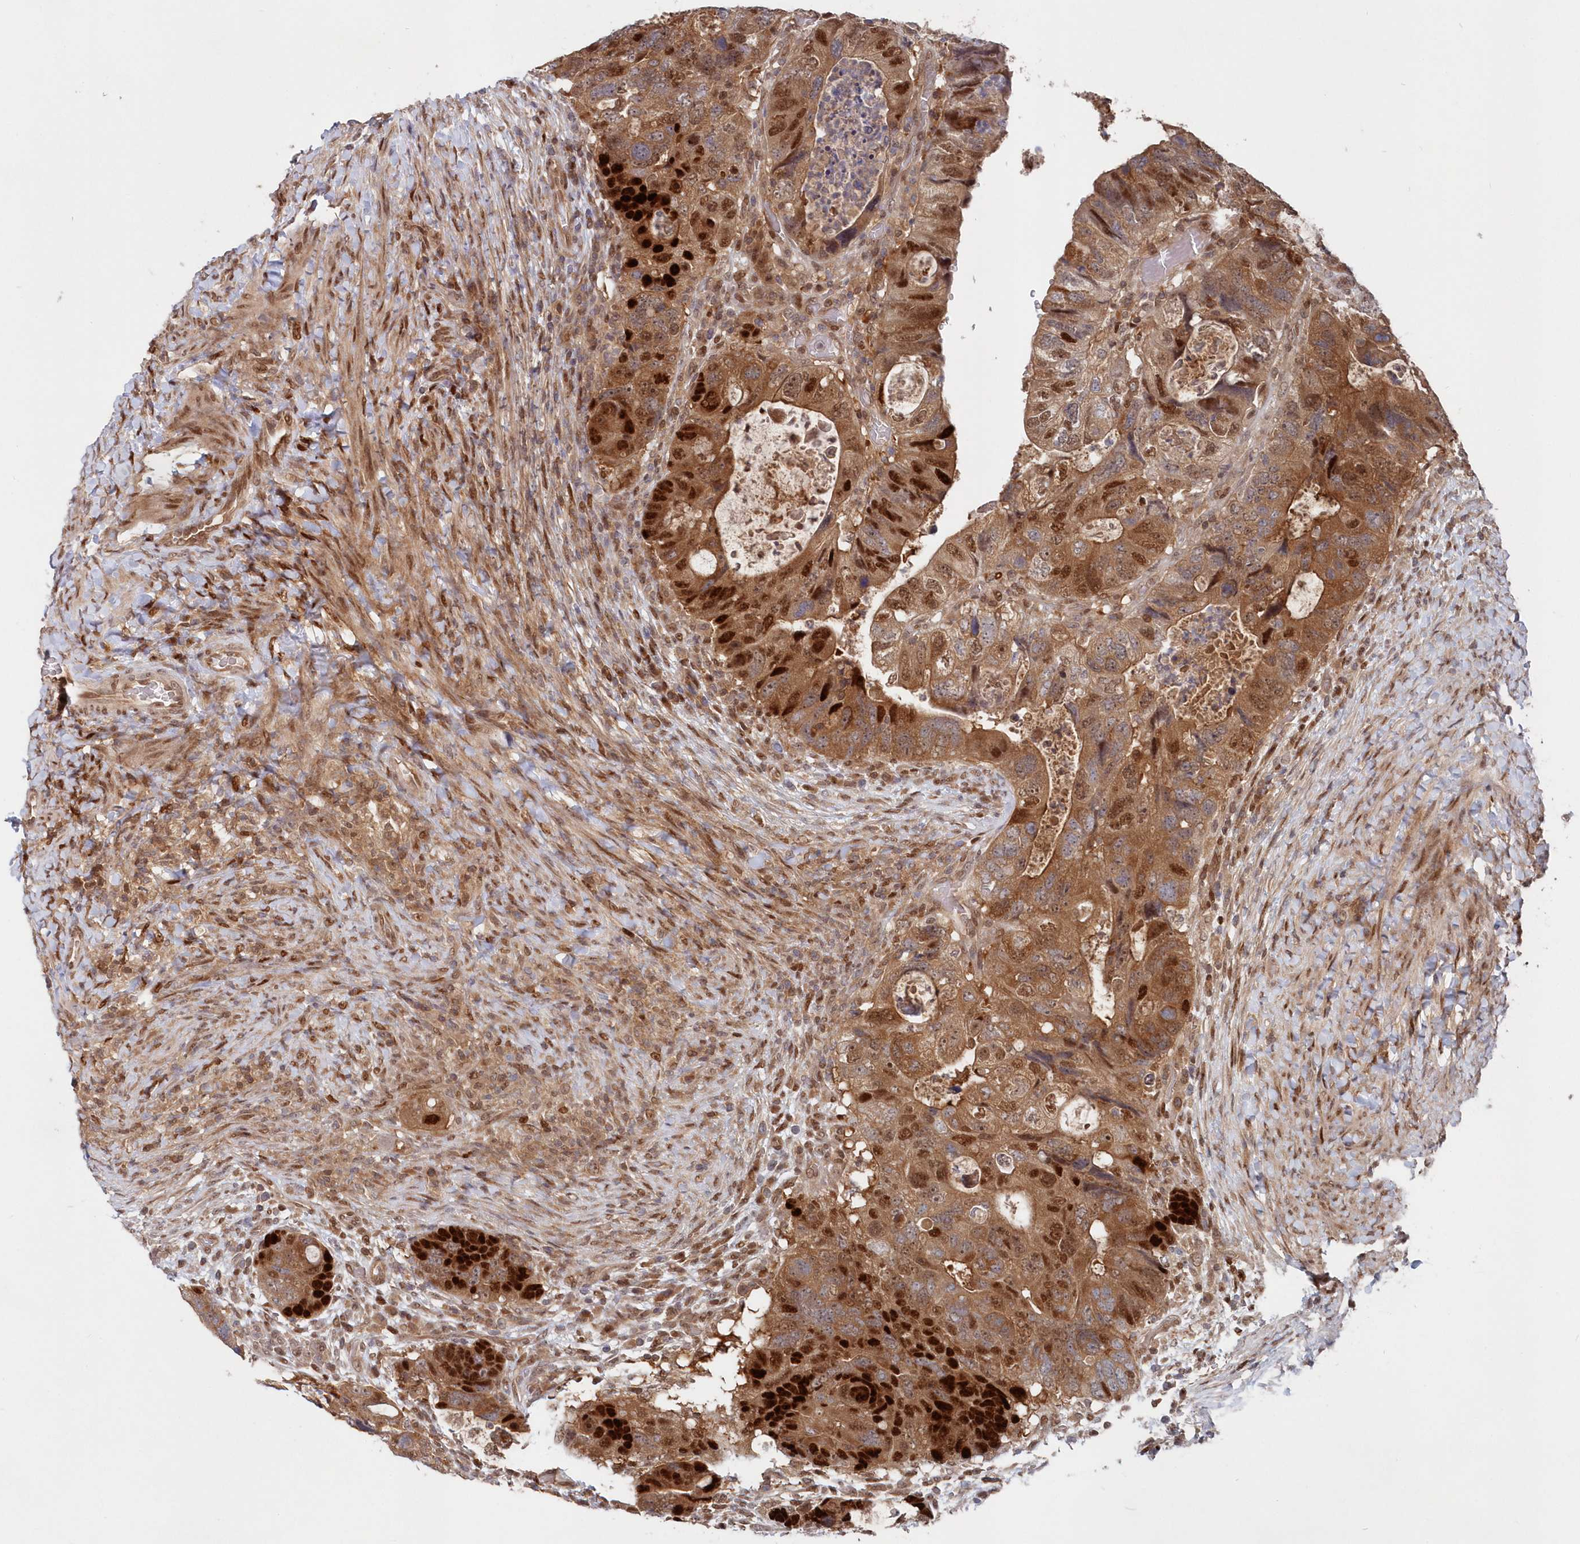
{"staining": {"intensity": "strong", "quantity": ">75%", "location": "cytoplasmic/membranous,nuclear"}, "tissue": "colorectal cancer", "cell_type": "Tumor cells", "image_type": "cancer", "snomed": [{"axis": "morphology", "description": "Adenocarcinoma, NOS"}, {"axis": "topography", "description": "Rectum"}], "caption": "Human adenocarcinoma (colorectal) stained with a protein marker exhibits strong staining in tumor cells.", "gene": "ABHD14B", "patient": {"sex": "male", "age": 59}}